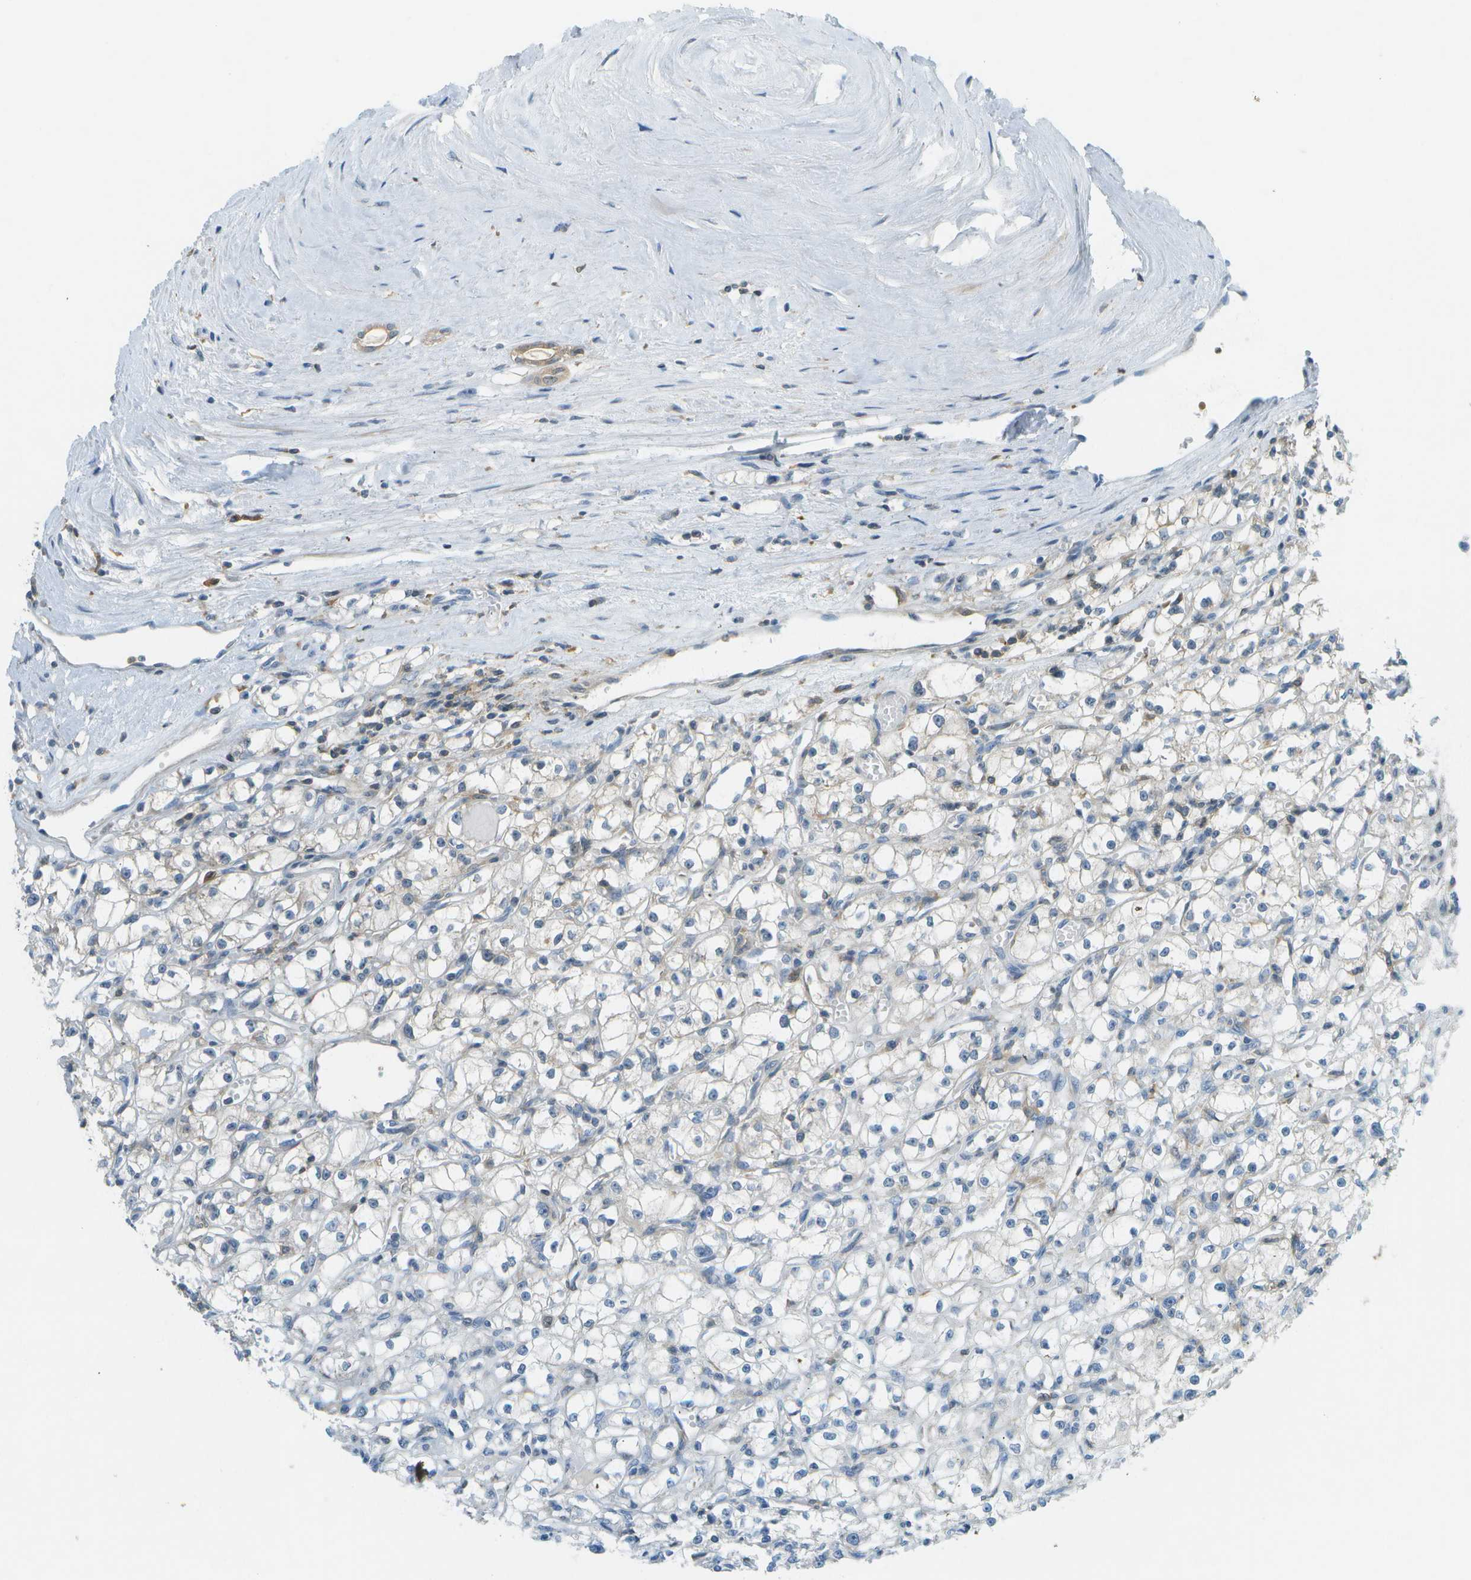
{"staining": {"intensity": "negative", "quantity": "none", "location": "none"}, "tissue": "renal cancer", "cell_type": "Tumor cells", "image_type": "cancer", "snomed": [{"axis": "morphology", "description": "Adenocarcinoma, NOS"}, {"axis": "topography", "description": "Kidney"}], "caption": "Renal cancer (adenocarcinoma) was stained to show a protein in brown. There is no significant staining in tumor cells.", "gene": "CDH23", "patient": {"sex": "male", "age": 56}}